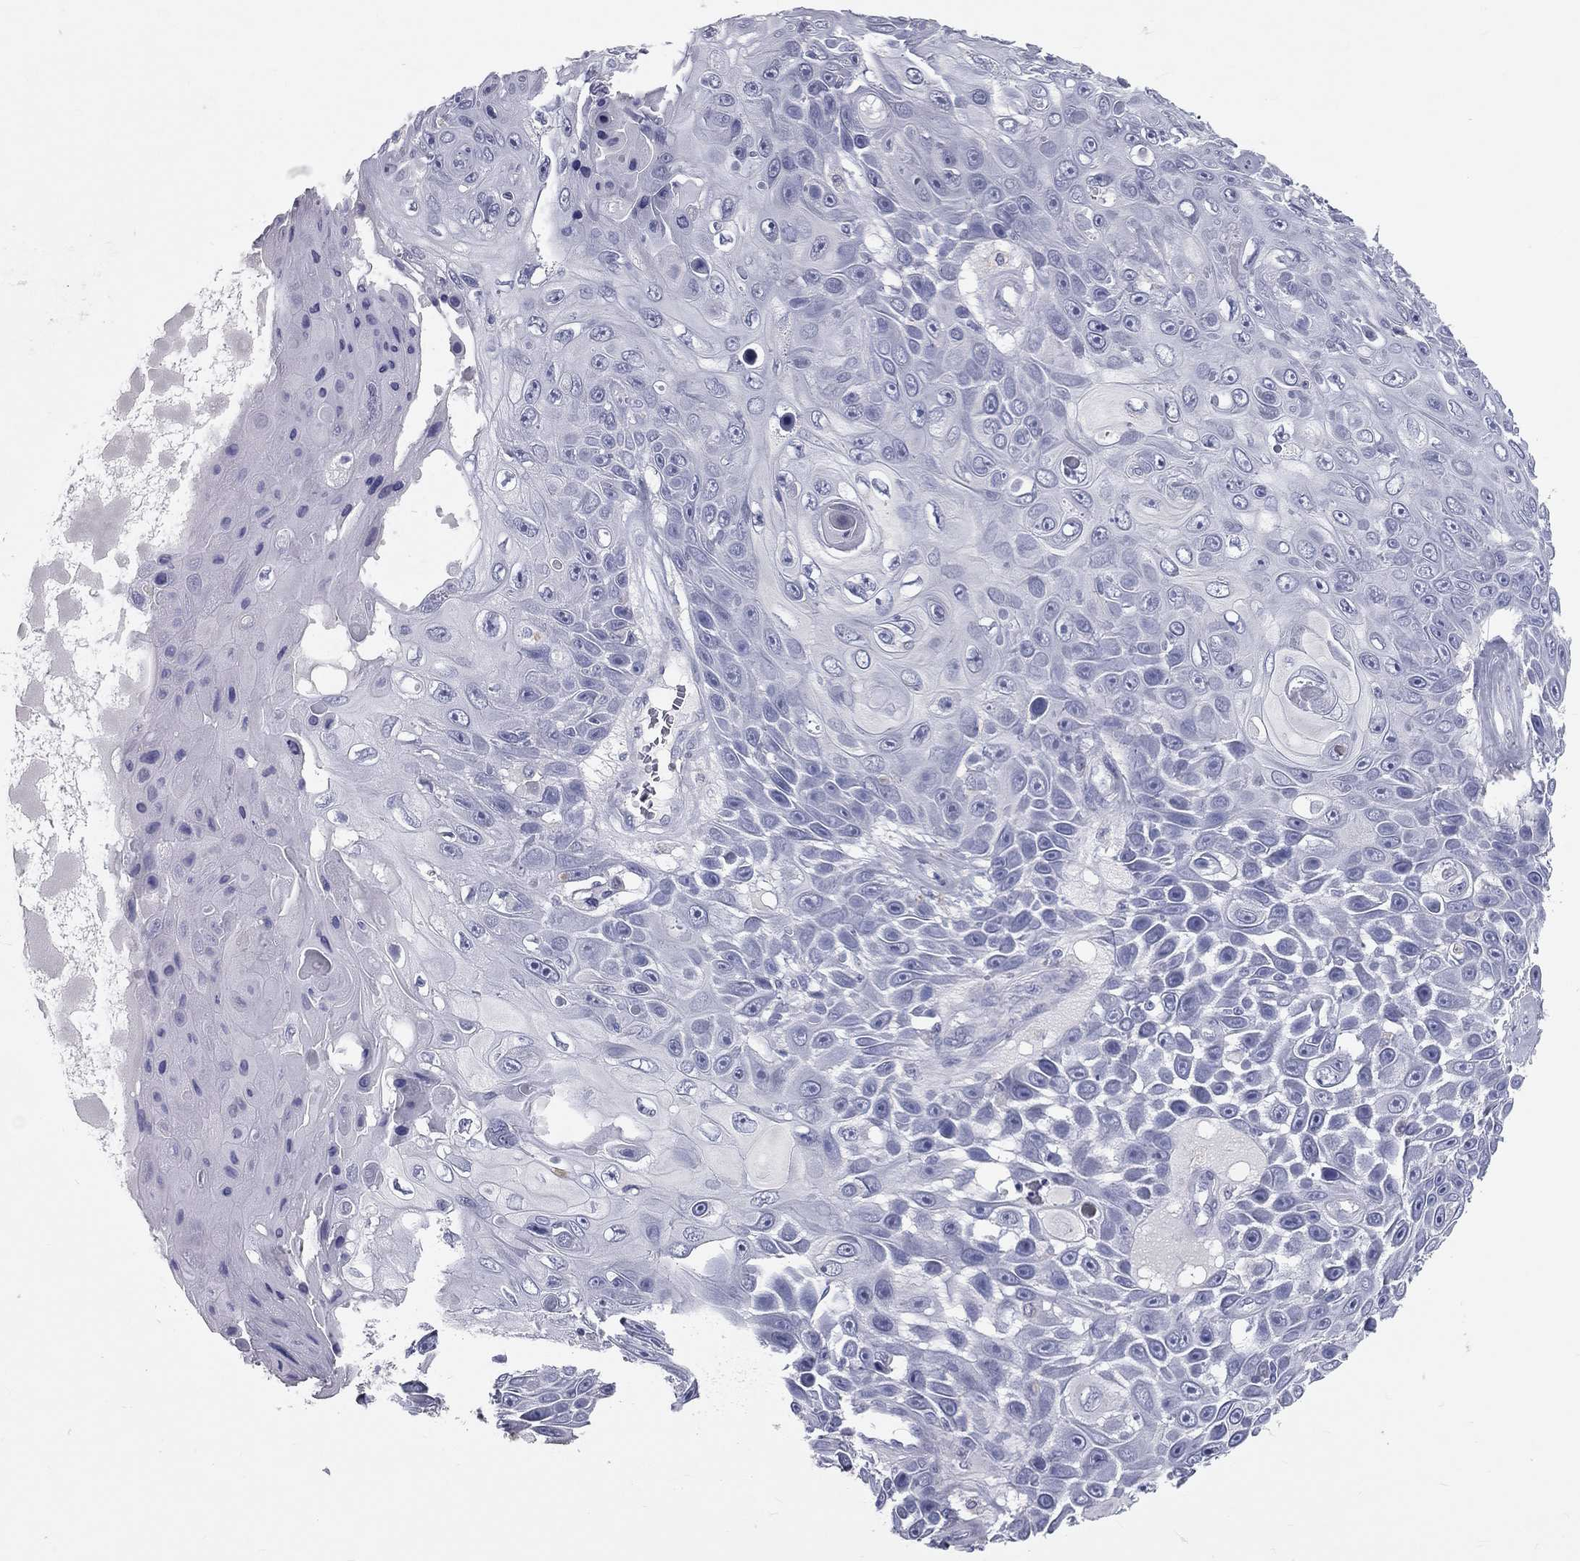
{"staining": {"intensity": "negative", "quantity": "none", "location": "none"}, "tissue": "skin cancer", "cell_type": "Tumor cells", "image_type": "cancer", "snomed": [{"axis": "morphology", "description": "Squamous cell carcinoma, NOS"}, {"axis": "topography", "description": "Skin"}], "caption": "Histopathology image shows no significant protein positivity in tumor cells of skin squamous cell carcinoma.", "gene": "TFPI2", "patient": {"sex": "male", "age": 82}}